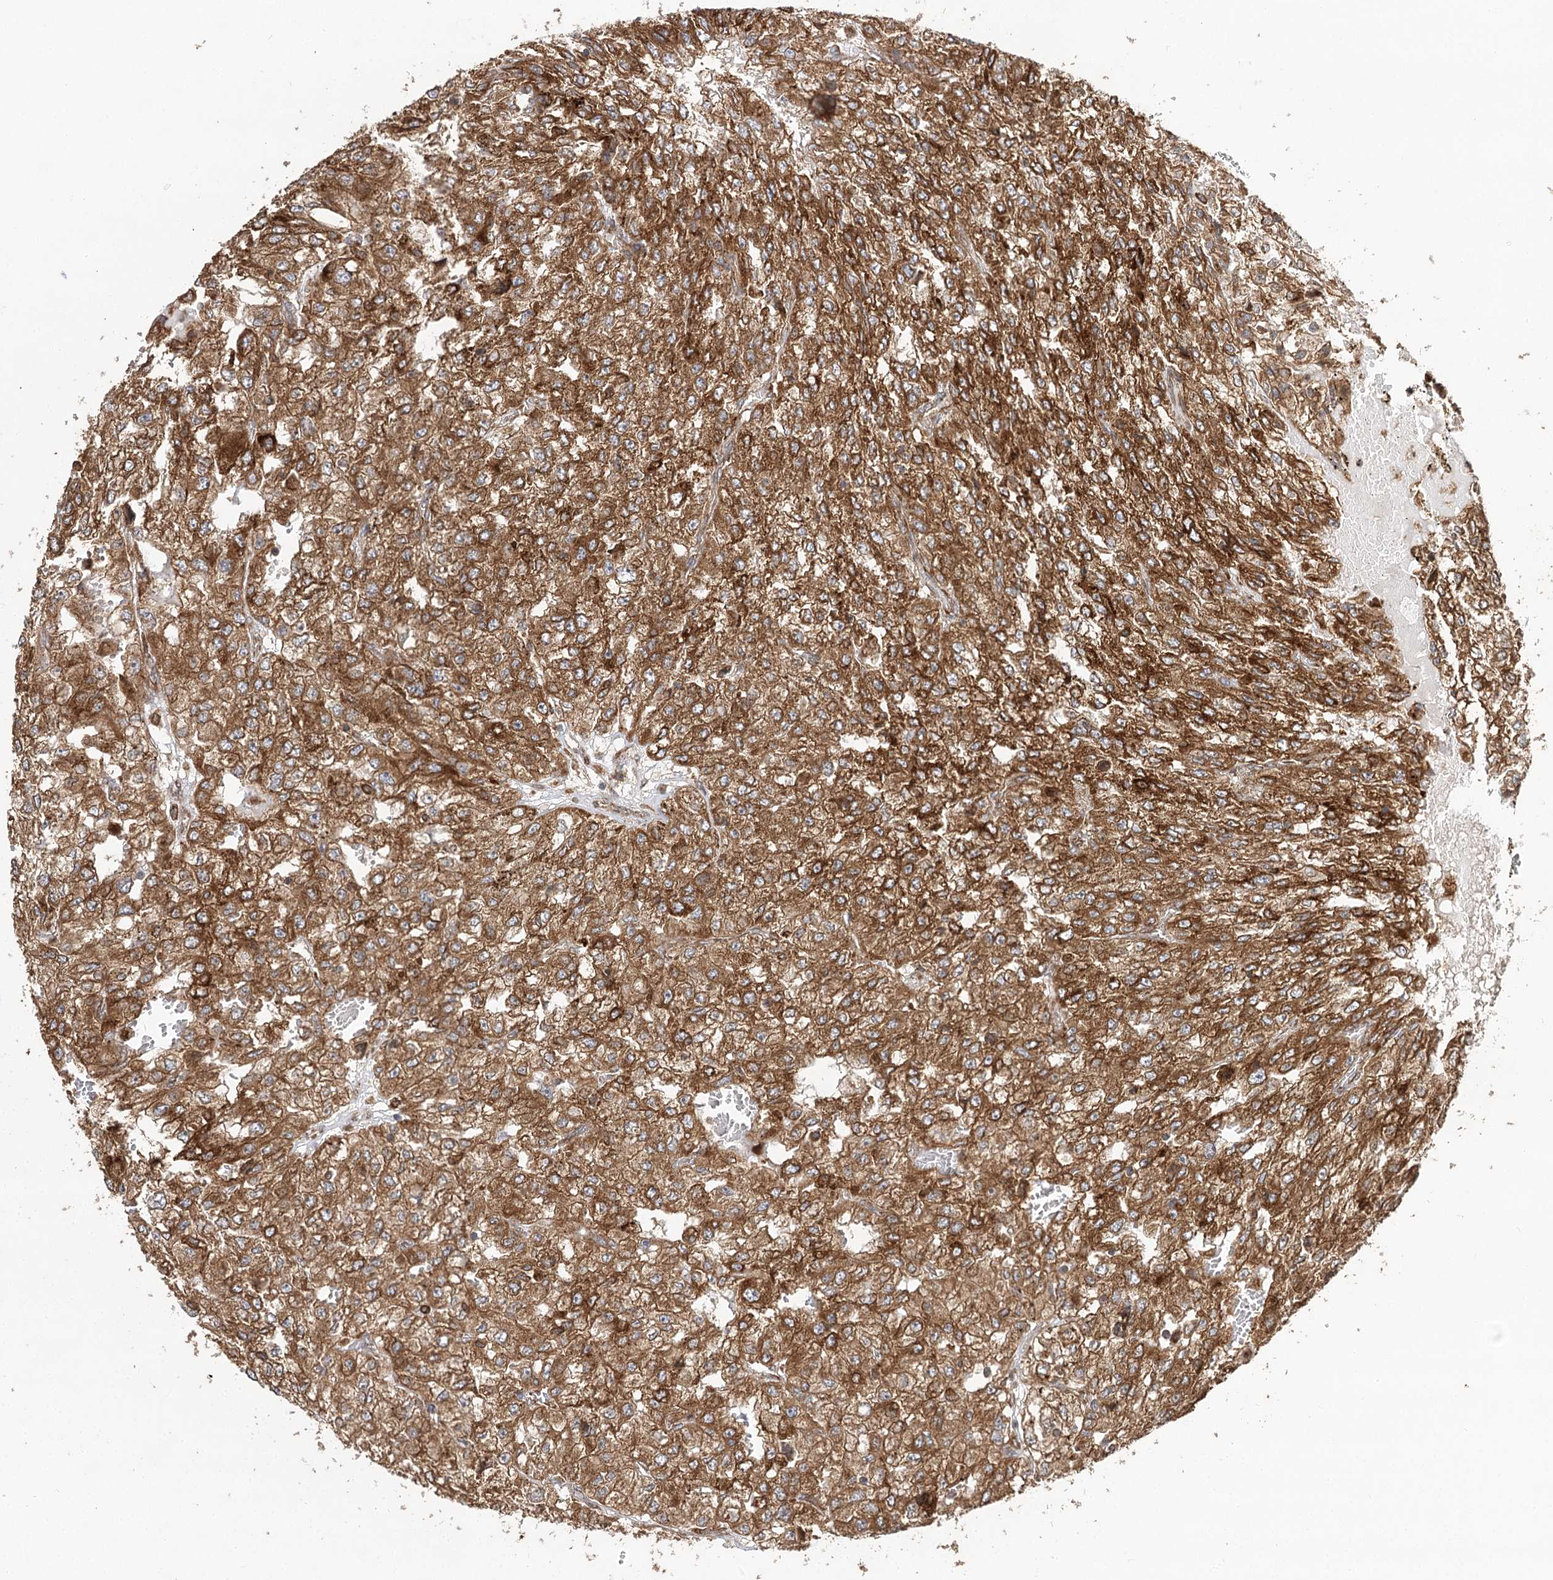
{"staining": {"intensity": "moderate", "quantity": ">75%", "location": "cytoplasmic/membranous"}, "tissue": "renal cancer", "cell_type": "Tumor cells", "image_type": "cancer", "snomed": [{"axis": "morphology", "description": "Adenocarcinoma, NOS"}, {"axis": "topography", "description": "Kidney"}], "caption": "Immunohistochemical staining of human renal cancer displays medium levels of moderate cytoplasmic/membranous protein expression in about >75% of tumor cells. Nuclei are stained in blue.", "gene": "DNAJB14", "patient": {"sex": "female", "age": 54}}